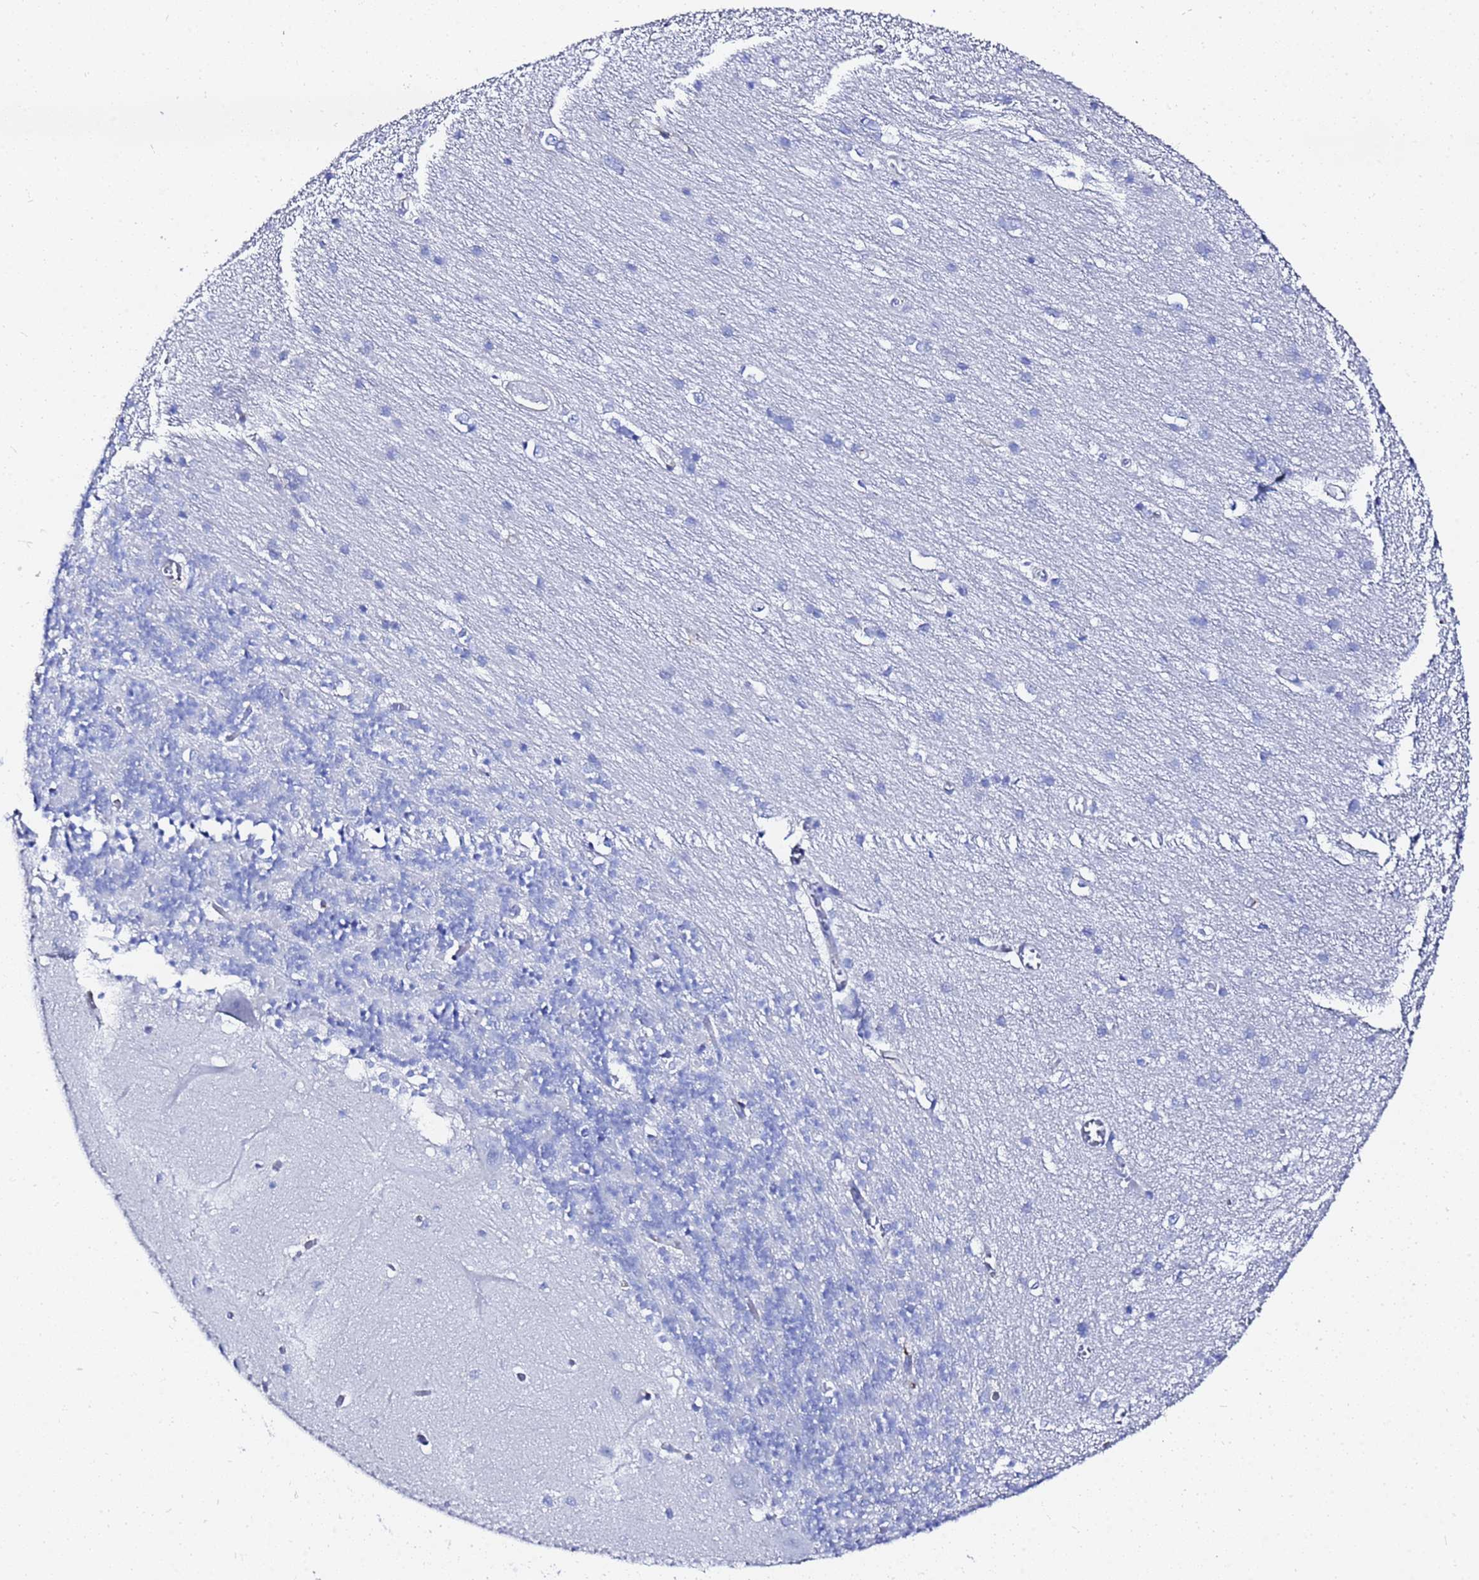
{"staining": {"intensity": "negative", "quantity": "none", "location": "none"}, "tissue": "cerebellum", "cell_type": "Cells in granular layer", "image_type": "normal", "snomed": [{"axis": "morphology", "description": "Normal tissue, NOS"}, {"axis": "topography", "description": "Cerebellum"}], "caption": "Immunohistochemistry of unremarkable human cerebellum reveals no positivity in cells in granular layer.", "gene": "GGT1", "patient": {"sex": "male", "age": 37}}